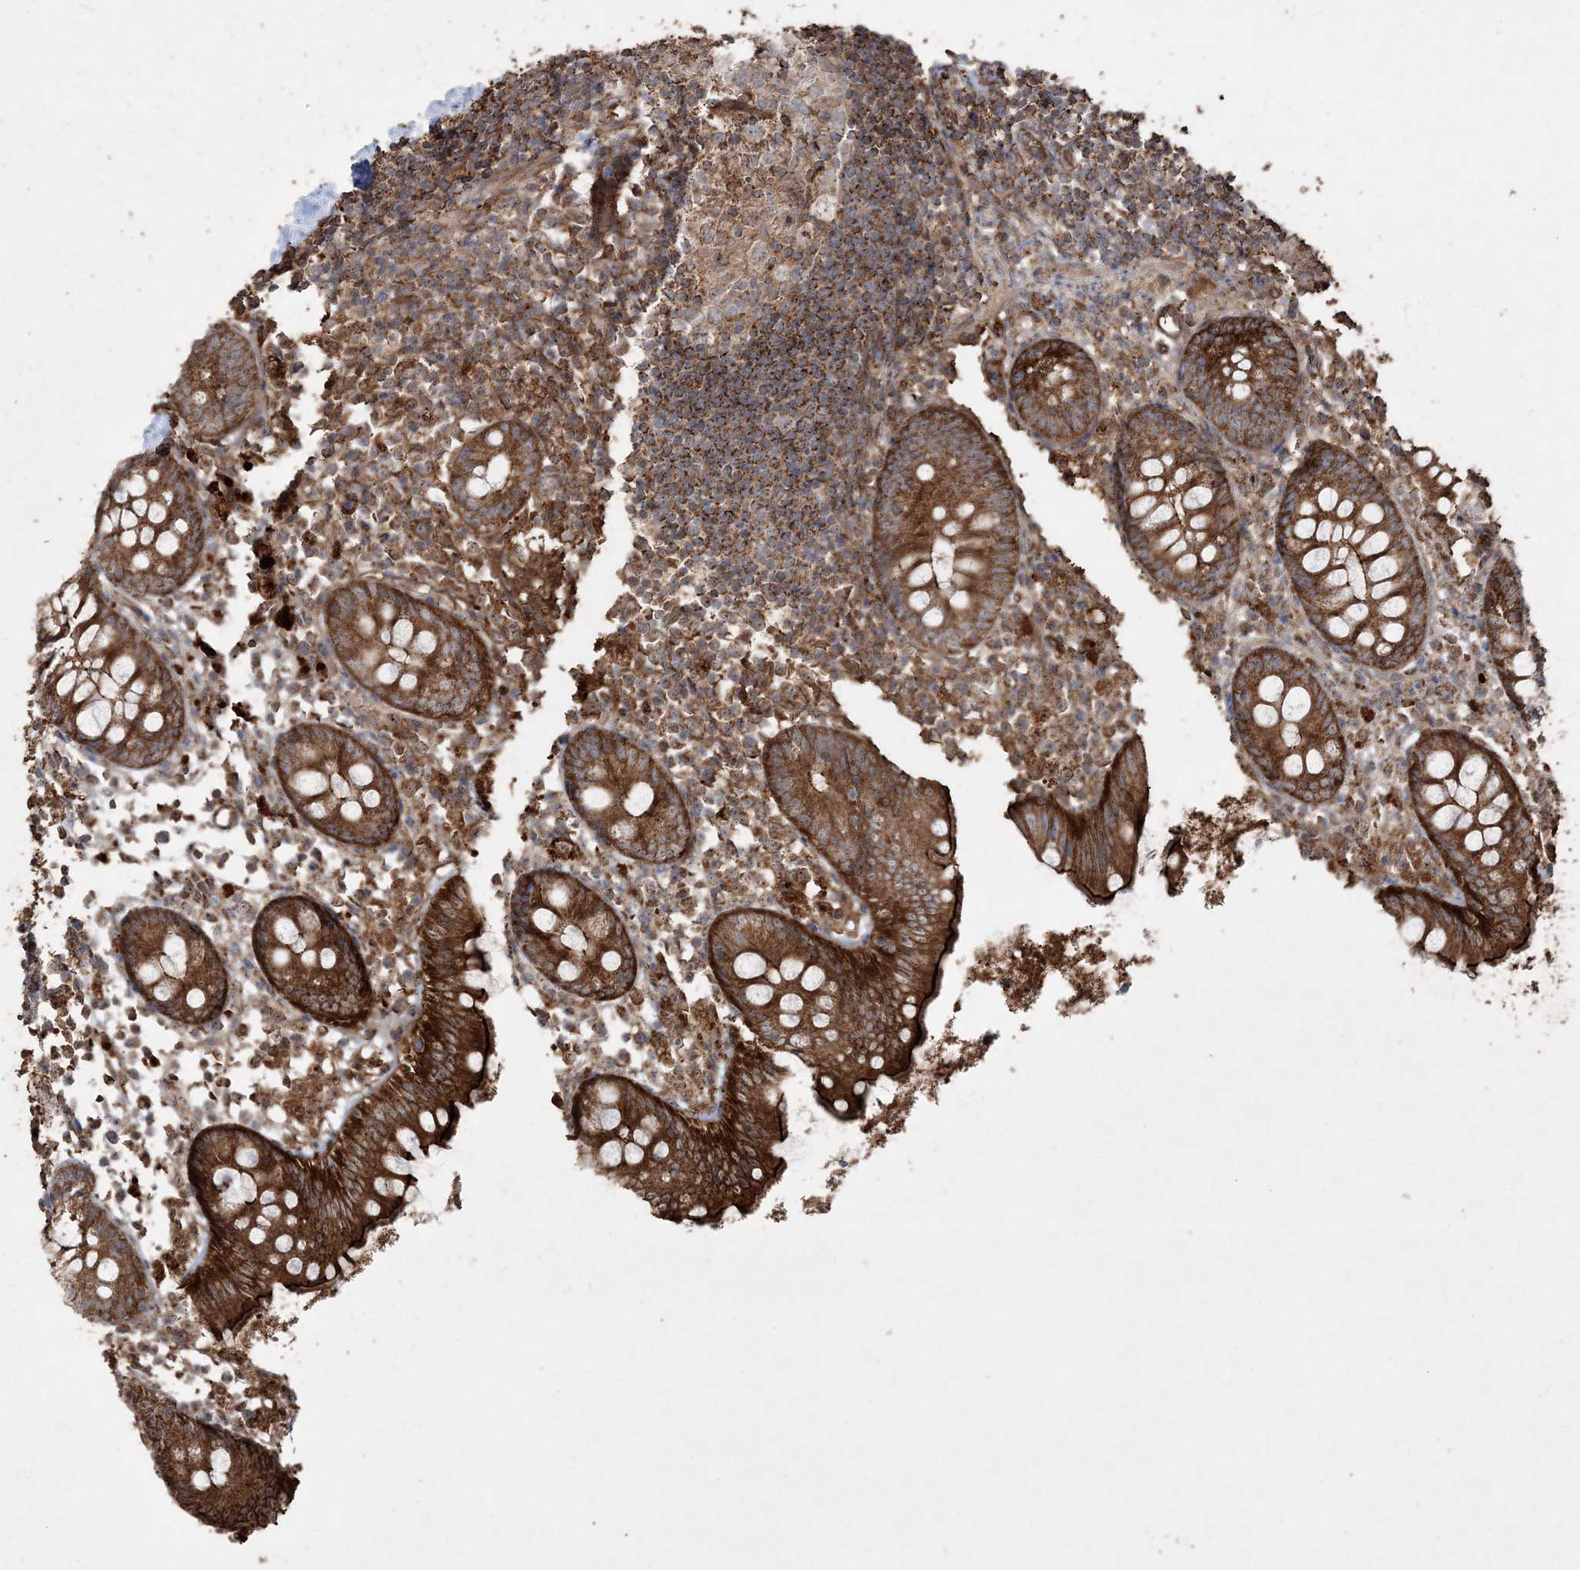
{"staining": {"intensity": "strong", "quantity": ">75%", "location": "cytoplasmic/membranous"}, "tissue": "appendix", "cell_type": "Glandular cells", "image_type": "normal", "snomed": [{"axis": "morphology", "description": "Normal tissue, NOS"}, {"axis": "topography", "description": "Appendix"}], "caption": "Brown immunohistochemical staining in unremarkable human appendix shows strong cytoplasmic/membranous staining in about >75% of glandular cells.", "gene": "TTC7A", "patient": {"sex": "female", "age": 20}}